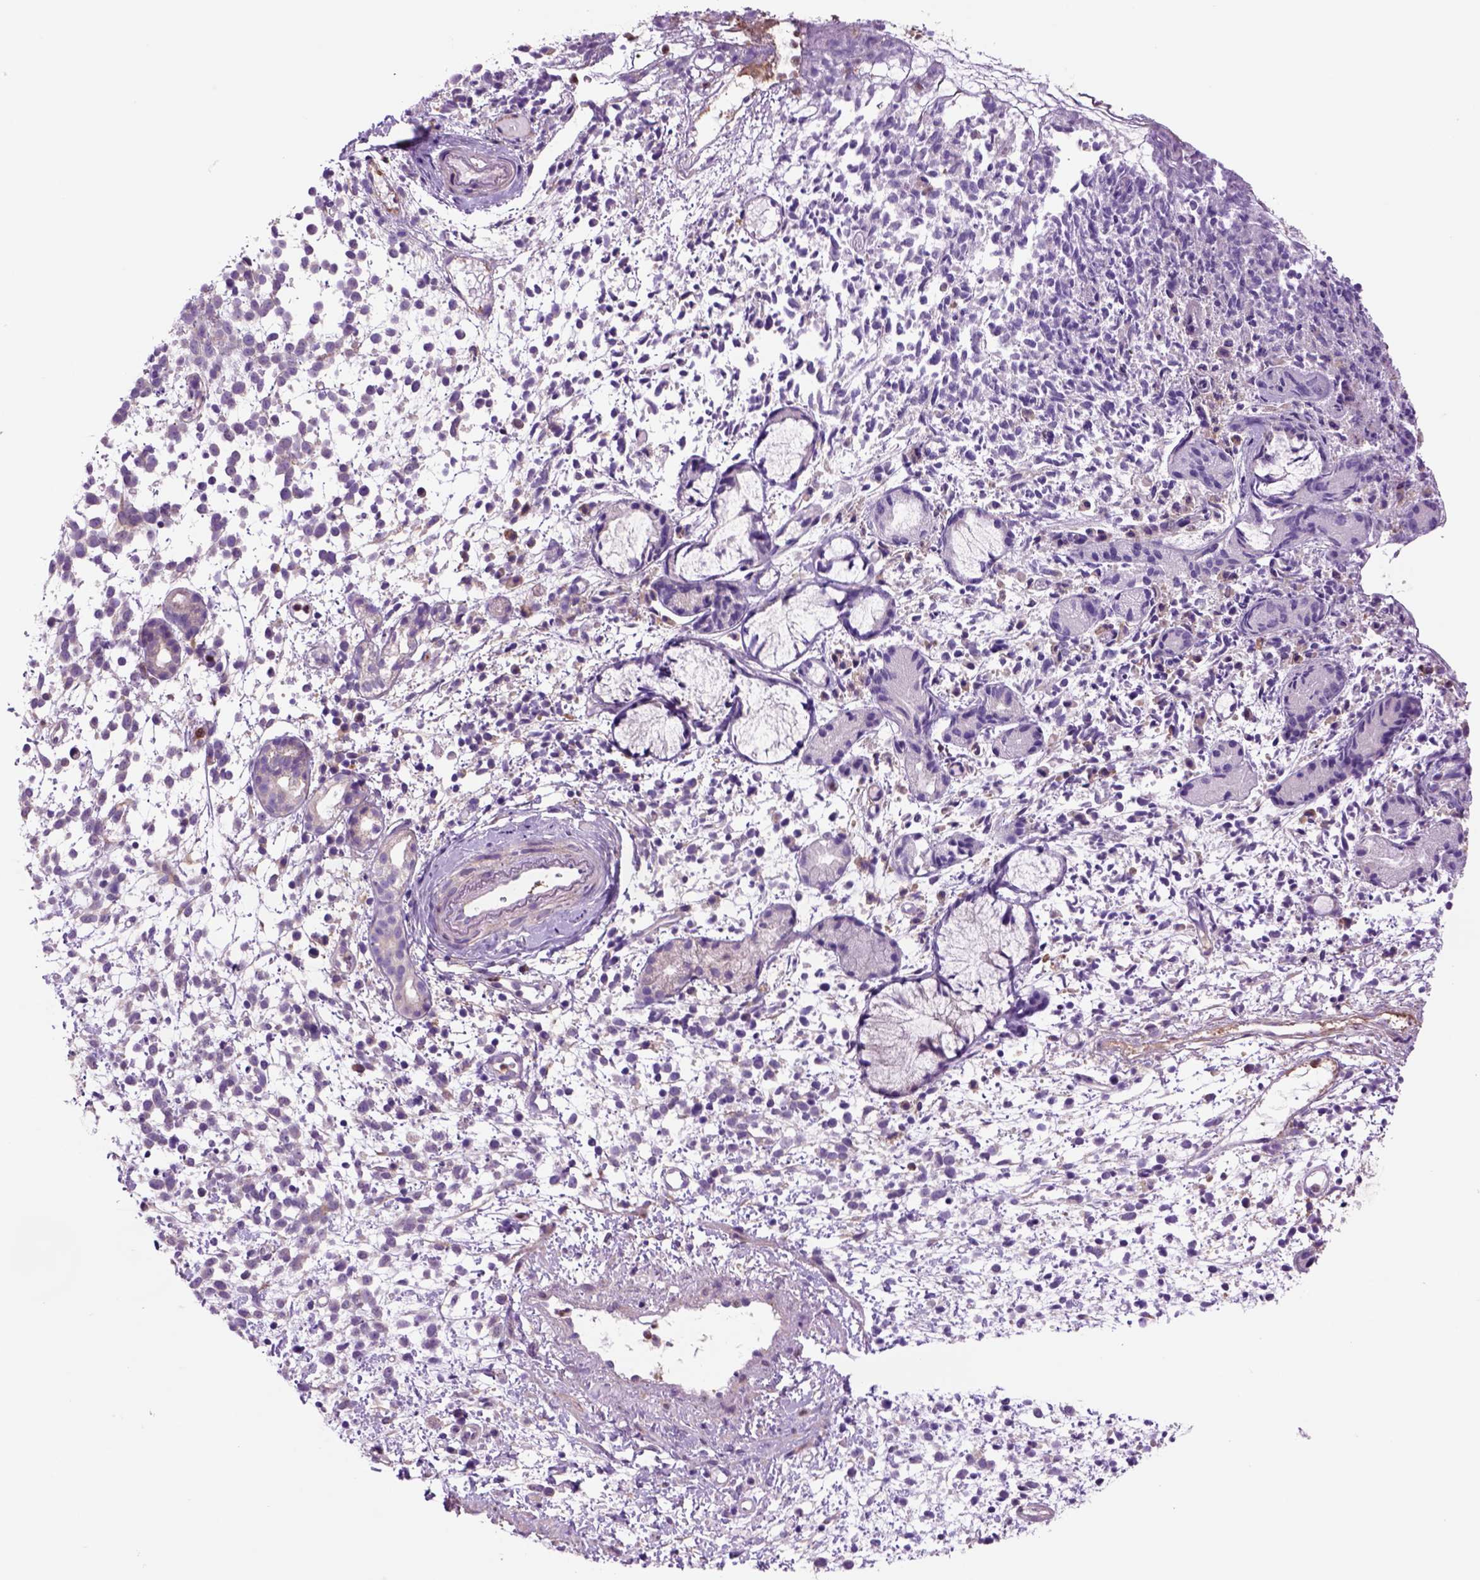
{"staining": {"intensity": "negative", "quantity": "none", "location": "none"}, "tissue": "melanoma", "cell_type": "Tumor cells", "image_type": "cancer", "snomed": [{"axis": "morphology", "description": "Malignant melanoma, NOS"}, {"axis": "topography", "description": "Skin"}], "caption": "High power microscopy photomicrograph of an immunohistochemistry (IHC) photomicrograph of melanoma, revealing no significant positivity in tumor cells. The staining is performed using DAB (3,3'-diaminobenzidine) brown chromogen with nuclei counter-stained in using hematoxylin.", "gene": "PIAS3", "patient": {"sex": "female", "age": 70}}